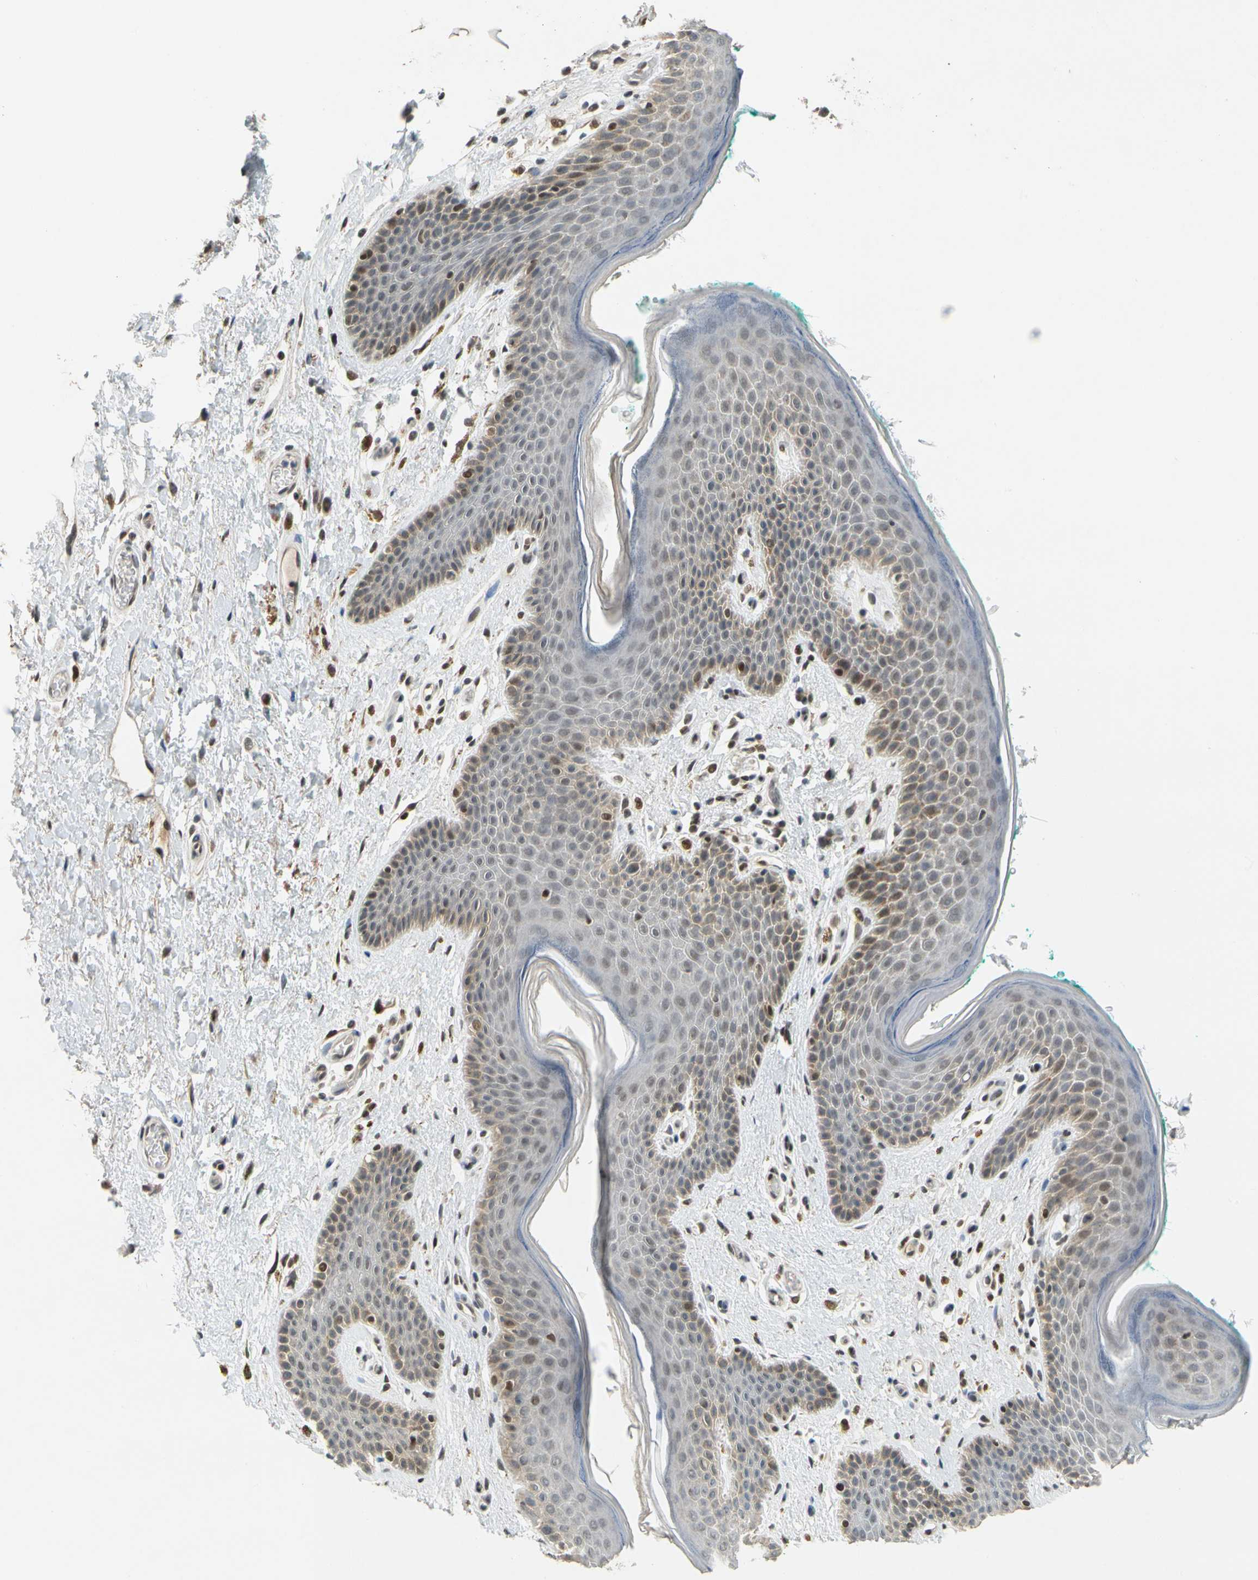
{"staining": {"intensity": "moderate", "quantity": "25%-75%", "location": "cytoplasmic/membranous,nuclear"}, "tissue": "skin", "cell_type": "Epidermal cells", "image_type": "normal", "snomed": [{"axis": "morphology", "description": "Normal tissue, NOS"}, {"axis": "topography", "description": "Anal"}], "caption": "DAB (3,3'-diaminobenzidine) immunohistochemical staining of benign skin shows moderate cytoplasmic/membranous,nuclear protein expression in approximately 25%-75% of epidermal cells. The staining was performed using DAB (3,3'-diaminobenzidine) to visualize the protein expression in brown, while the nuclei were stained in blue with hematoxylin (Magnification: 20x).", "gene": "POGZ", "patient": {"sex": "male", "age": 74}}